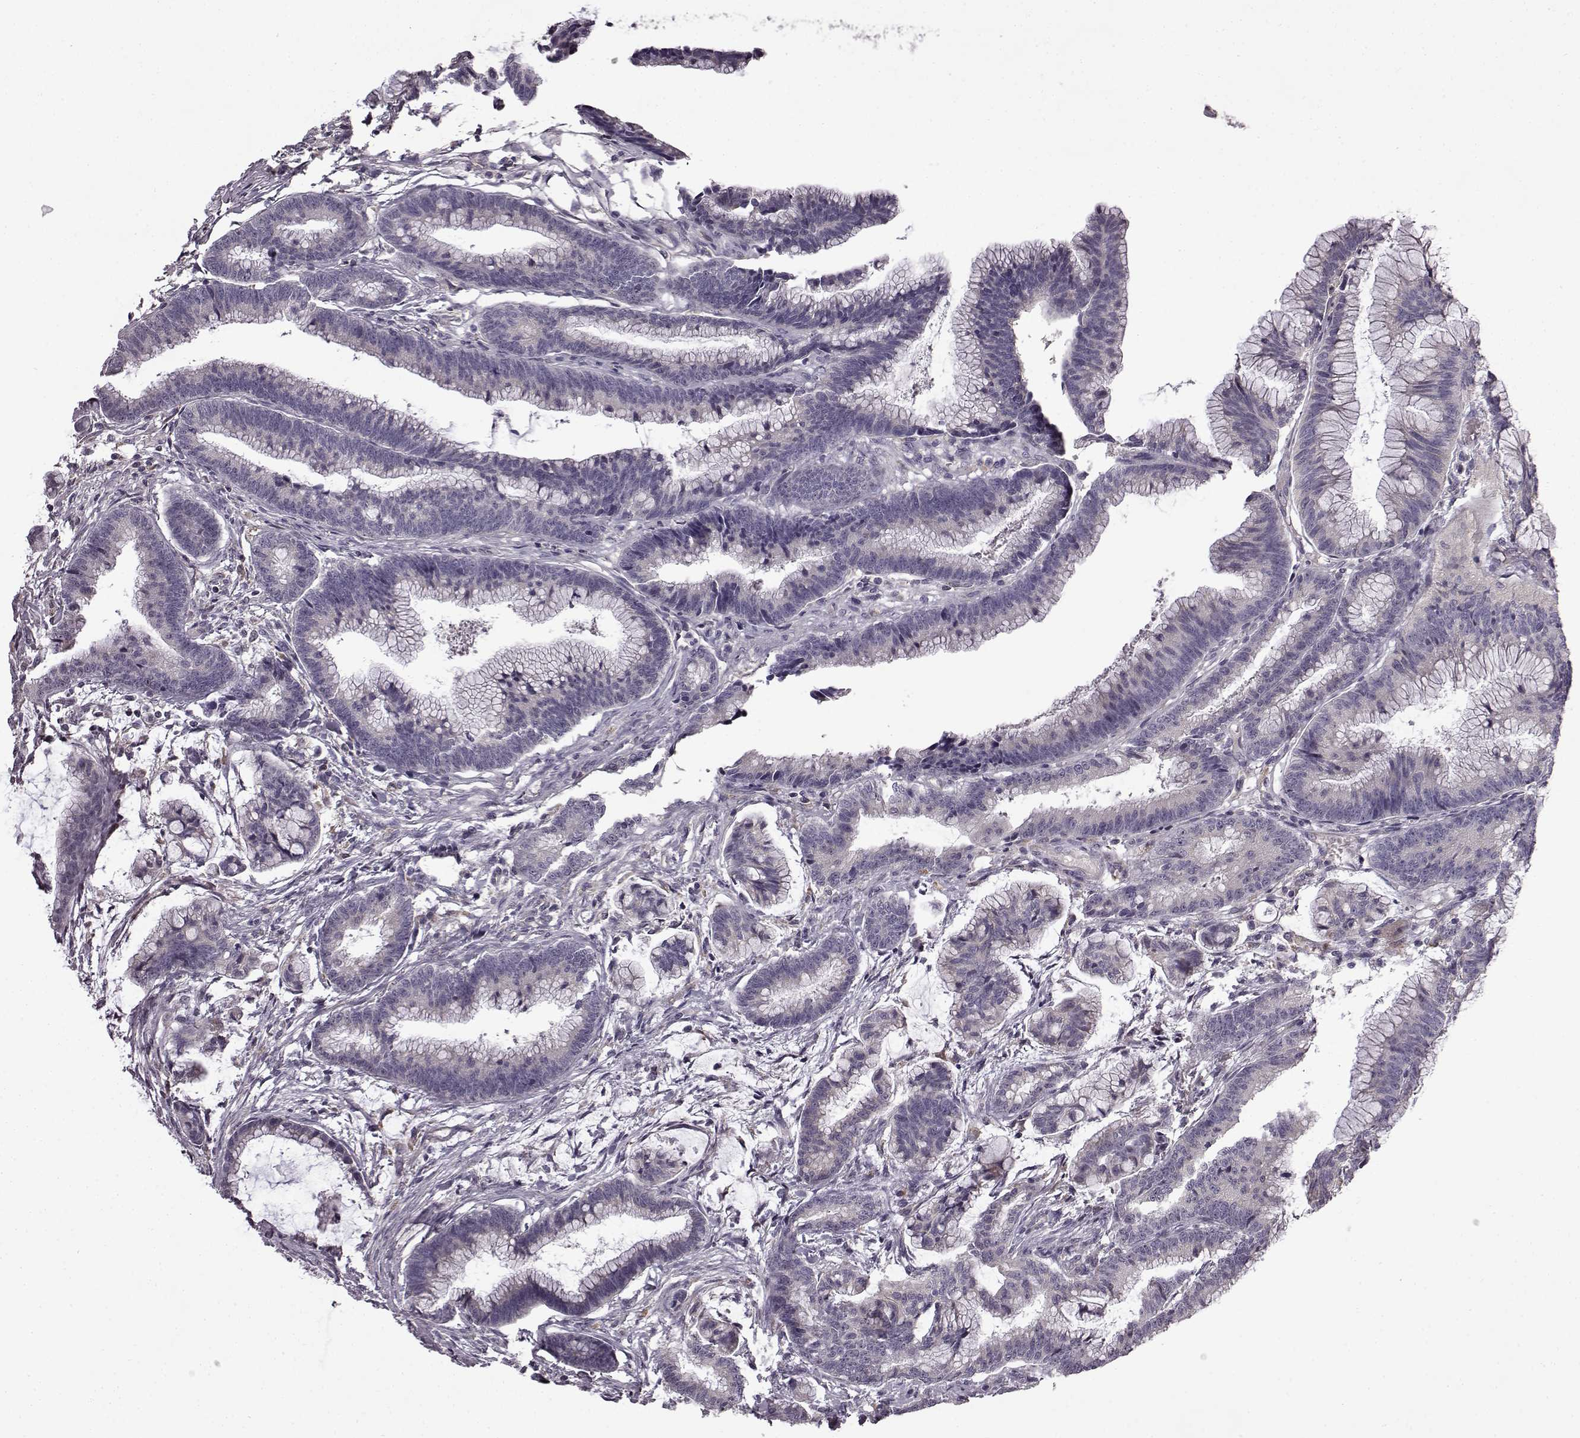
{"staining": {"intensity": "negative", "quantity": "none", "location": "none"}, "tissue": "colorectal cancer", "cell_type": "Tumor cells", "image_type": "cancer", "snomed": [{"axis": "morphology", "description": "Adenocarcinoma, NOS"}, {"axis": "topography", "description": "Colon"}], "caption": "Tumor cells are negative for protein expression in human colorectal cancer (adenocarcinoma).", "gene": "B3GNT6", "patient": {"sex": "female", "age": 78}}